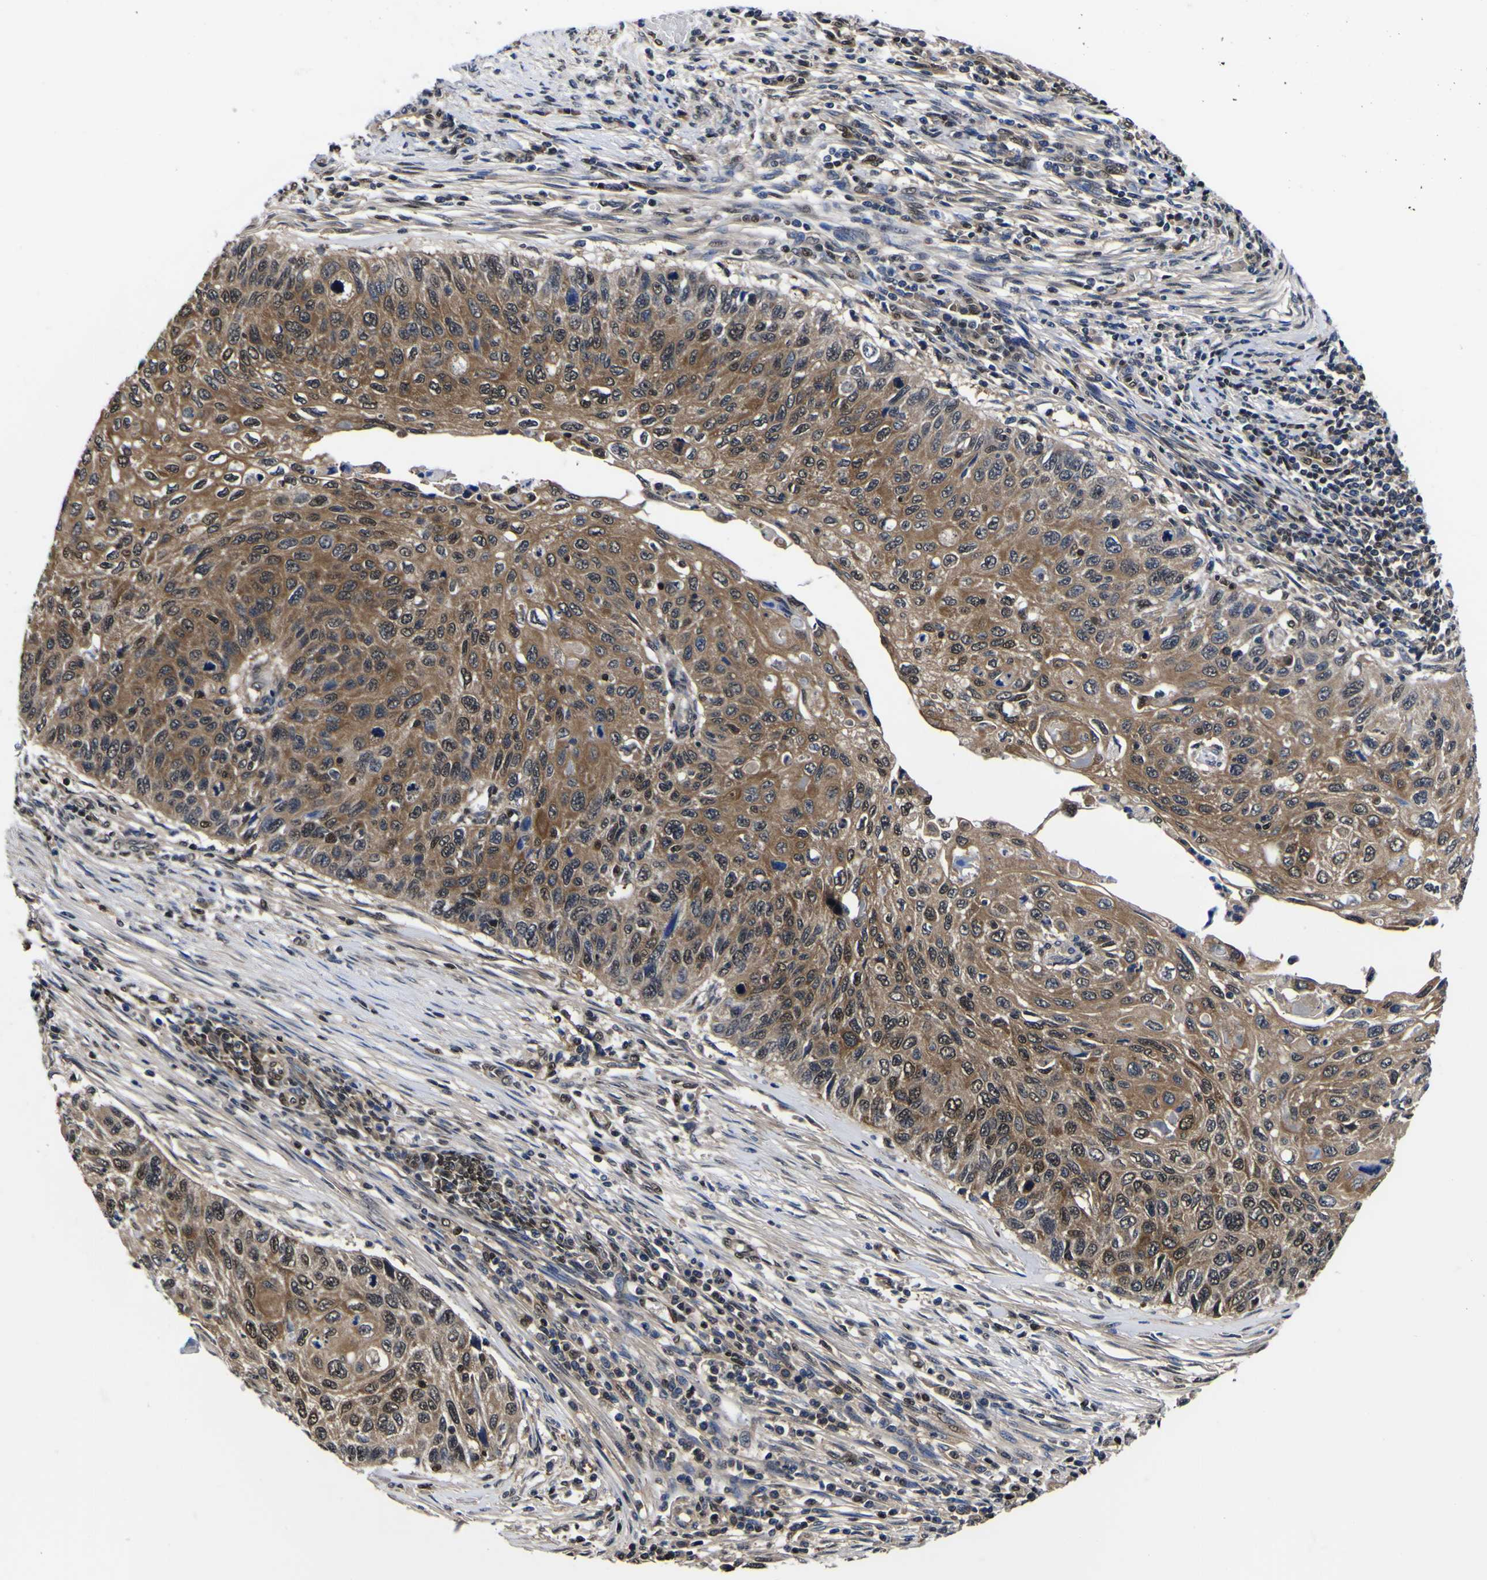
{"staining": {"intensity": "moderate", "quantity": ">75%", "location": "cytoplasmic/membranous,nuclear"}, "tissue": "cervical cancer", "cell_type": "Tumor cells", "image_type": "cancer", "snomed": [{"axis": "morphology", "description": "Squamous cell carcinoma, NOS"}, {"axis": "topography", "description": "Cervix"}], "caption": "A medium amount of moderate cytoplasmic/membranous and nuclear expression is appreciated in approximately >75% of tumor cells in squamous cell carcinoma (cervical) tissue. (DAB IHC with brightfield microscopy, high magnification).", "gene": "FAM110B", "patient": {"sex": "female", "age": 70}}